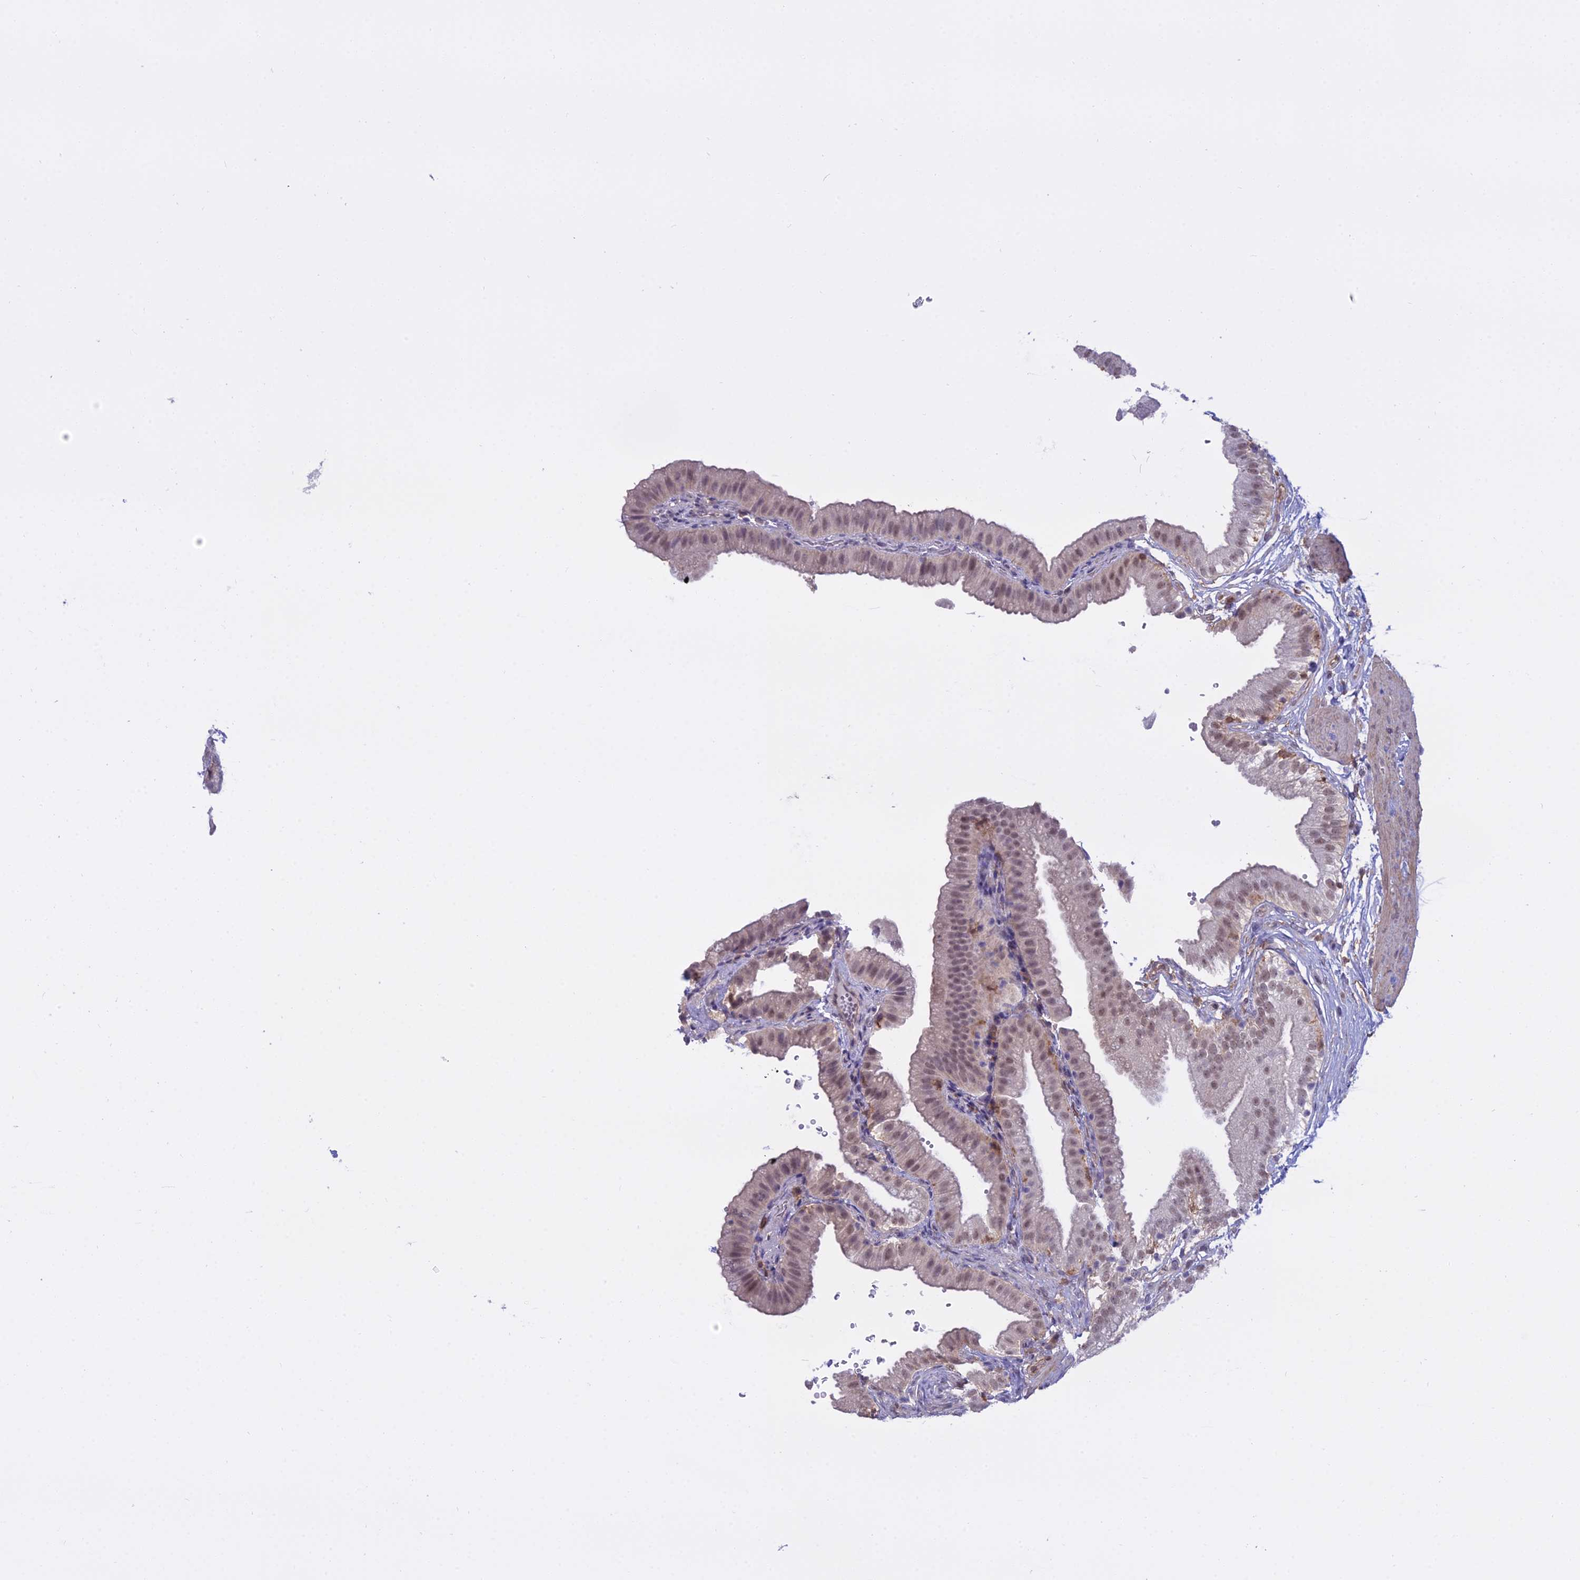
{"staining": {"intensity": "weak", "quantity": "25%-75%", "location": "cytoplasmic/membranous,nuclear"}, "tissue": "gallbladder", "cell_type": "Glandular cells", "image_type": "normal", "snomed": [{"axis": "morphology", "description": "Normal tissue, NOS"}, {"axis": "topography", "description": "Gallbladder"}], "caption": "Protein analysis of unremarkable gallbladder reveals weak cytoplasmic/membranous,nuclear positivity in approximately 25%-75% of glandular cells. Using DAB (3,3'-diaminobenzidine) (brown) and hematoxylin (blue) stains, captured at high magnification using brightfield microscopy.", "gene": "BLNK", "patient": {"sex": "female", "age": 61}}